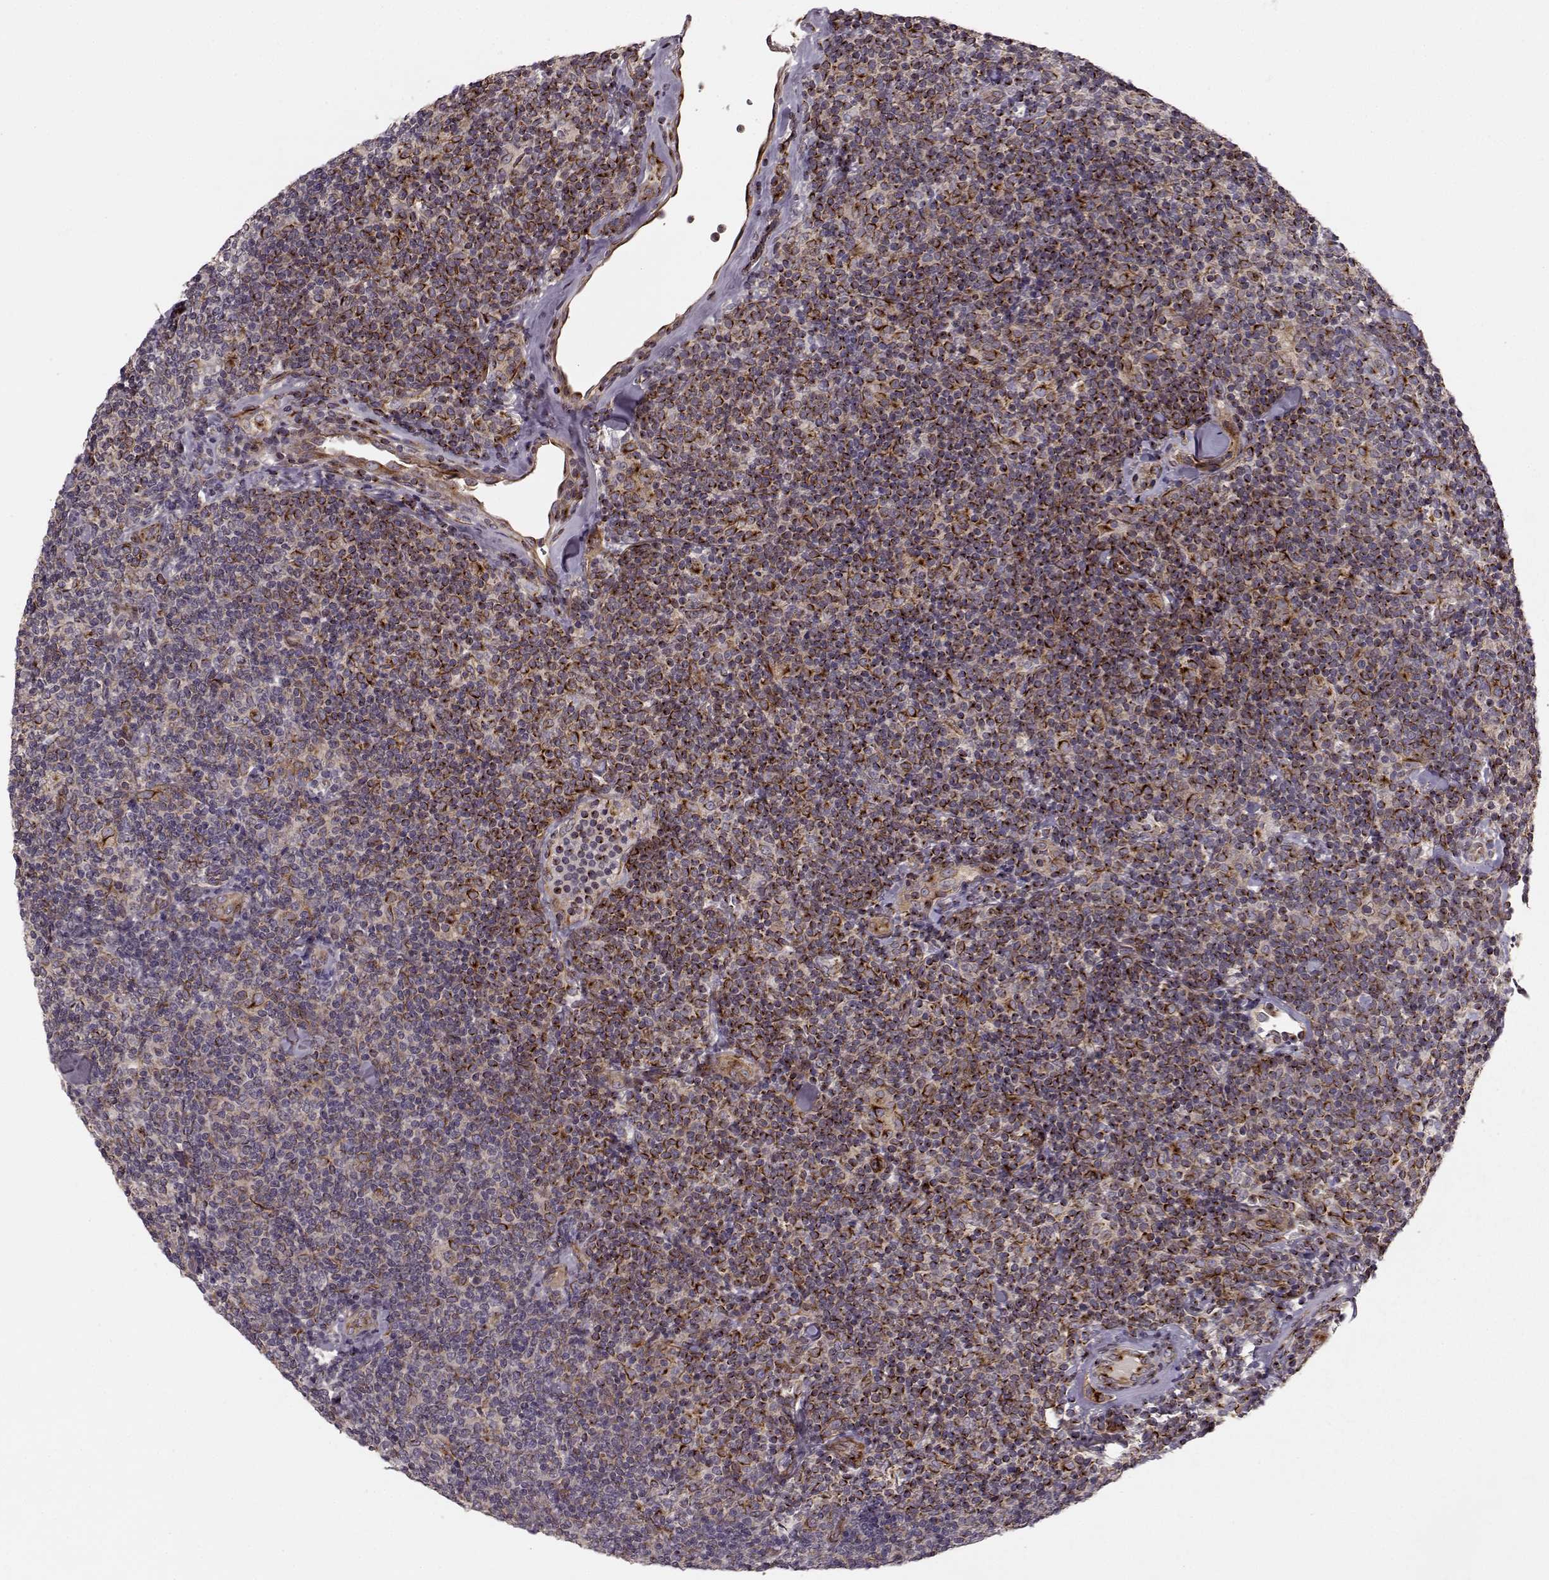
{"staining": {"intensity": "moderate", "quantity": ">75%", "location": "cytoplasmic/membranous,nuclear"}, "tissue": "lymphoma", "cell_type": "Tumor cells", "image_type": "cancer", "snomed": [{"axis": "morphology", "description": "Malignant lymphoma, non-Hodgkin's type, Low grade"}, {"axis": "topography", "description": "Lymph node"}], "caption": "This photomicrograph exhibits immunohistochemistry staining of lymphoma, with medium moderate cytoplasmic/membranous and nuclear staining in about >75% of tumor cells.", "gene": "MTR", "patient": {"sex": "female", "age": 56}}